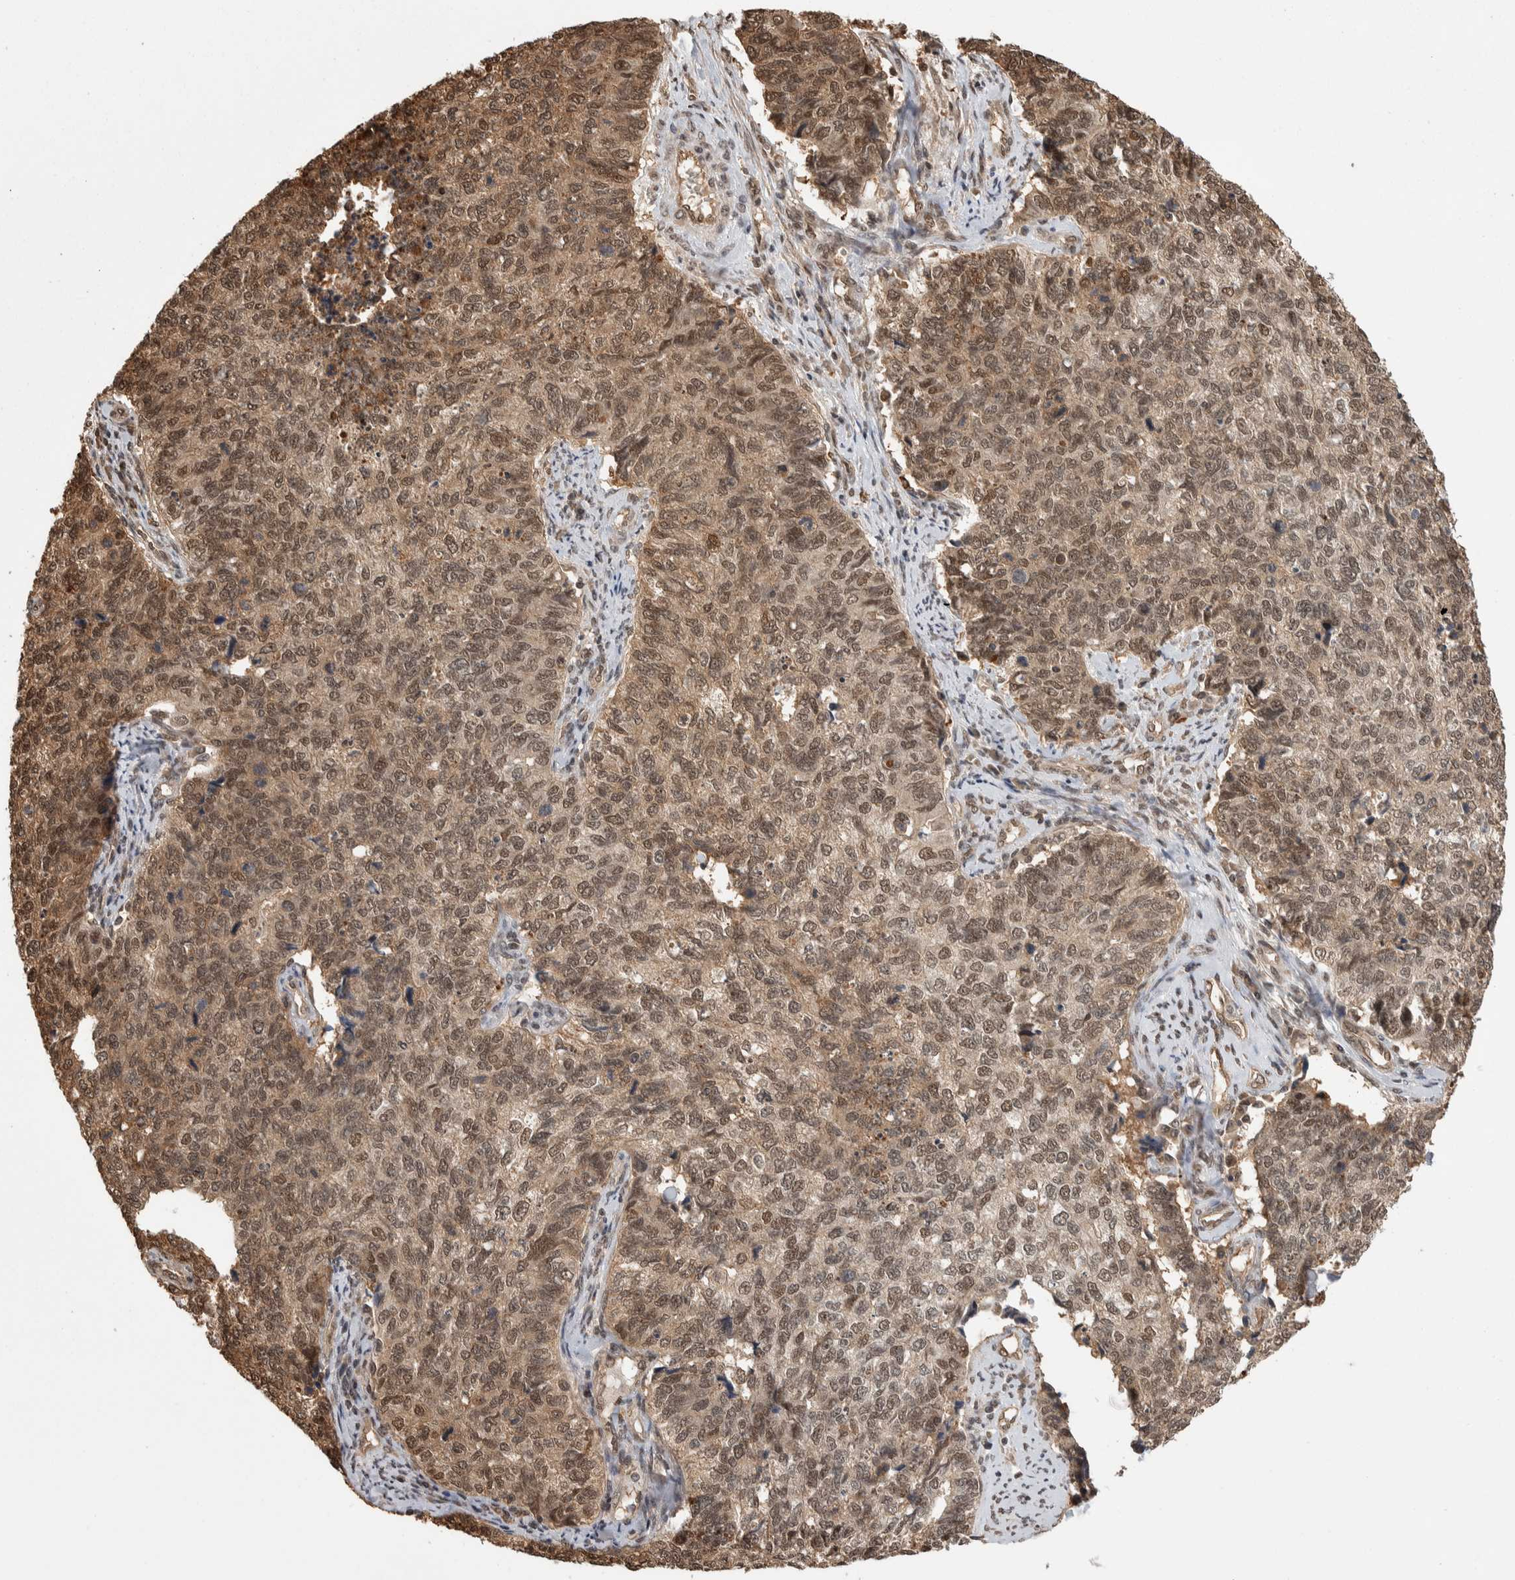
{"staining": {"intensity": "weak", "quantity": ">75%", "location": "cytoplasmic/membranous,nuclear"}, "tissue": "cervical cancer", "cell_type": "Tumor cells", "image_type": "cancer", "snomed": [{"axis": "morphology", "description": "Squamous cell carcinoma, NOS"}, {"axis": "topography", "description": "Cervix"}], "caption": "A low amount of weak cytoplasmic/membranous and nuclear staining is seen in approximately >75% of tumor cells in squamous cell carcinoma (cervical) tissue. (DAB = brown stain, brightfield microscopy at high magnification).", "gene": "ZNF592", "patient": {"sex": "female", "age": 63}}